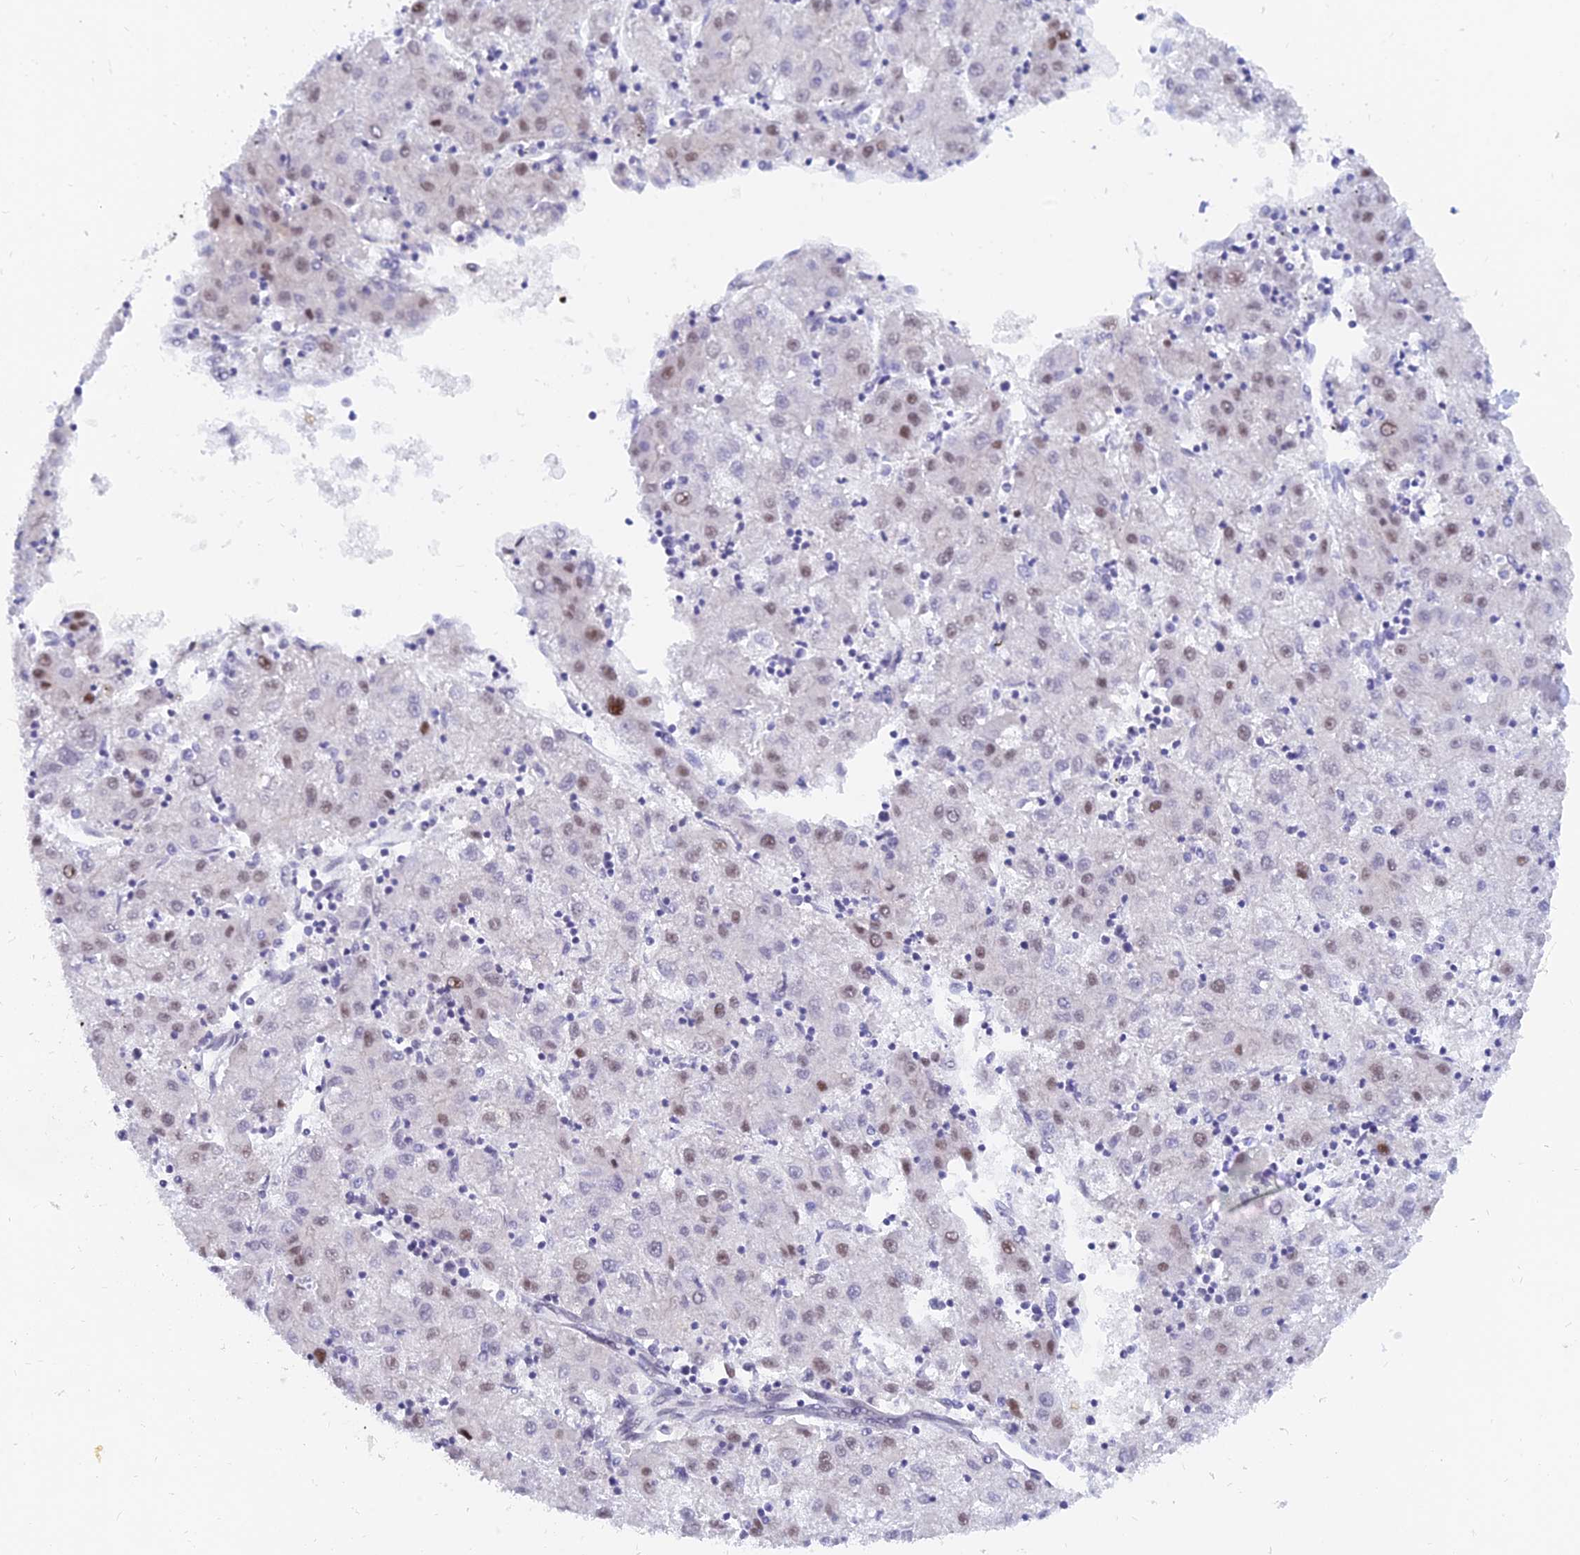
{"staining": {"intensity": "moderate", "quantity": "<25%", "location": "nuclear"}, "tissue": "liver cancer", "cell_type": "Tumor cells", "image_type": "cancer", "snomed": [{"axis": "morphology", "description": "Carcinoma, Hepatocellular, NOS"}, {"axis": "topography", "description": "Liver"}], "caption": "Tumor cells reveal low levels of moderate nuclear positivity in approximately <25% of cells in human liver hepatocellular carcinoma. Nuclei are stained in blue.", "gene": "DPY30", "patient": {"sex": "male", "age": 72}}